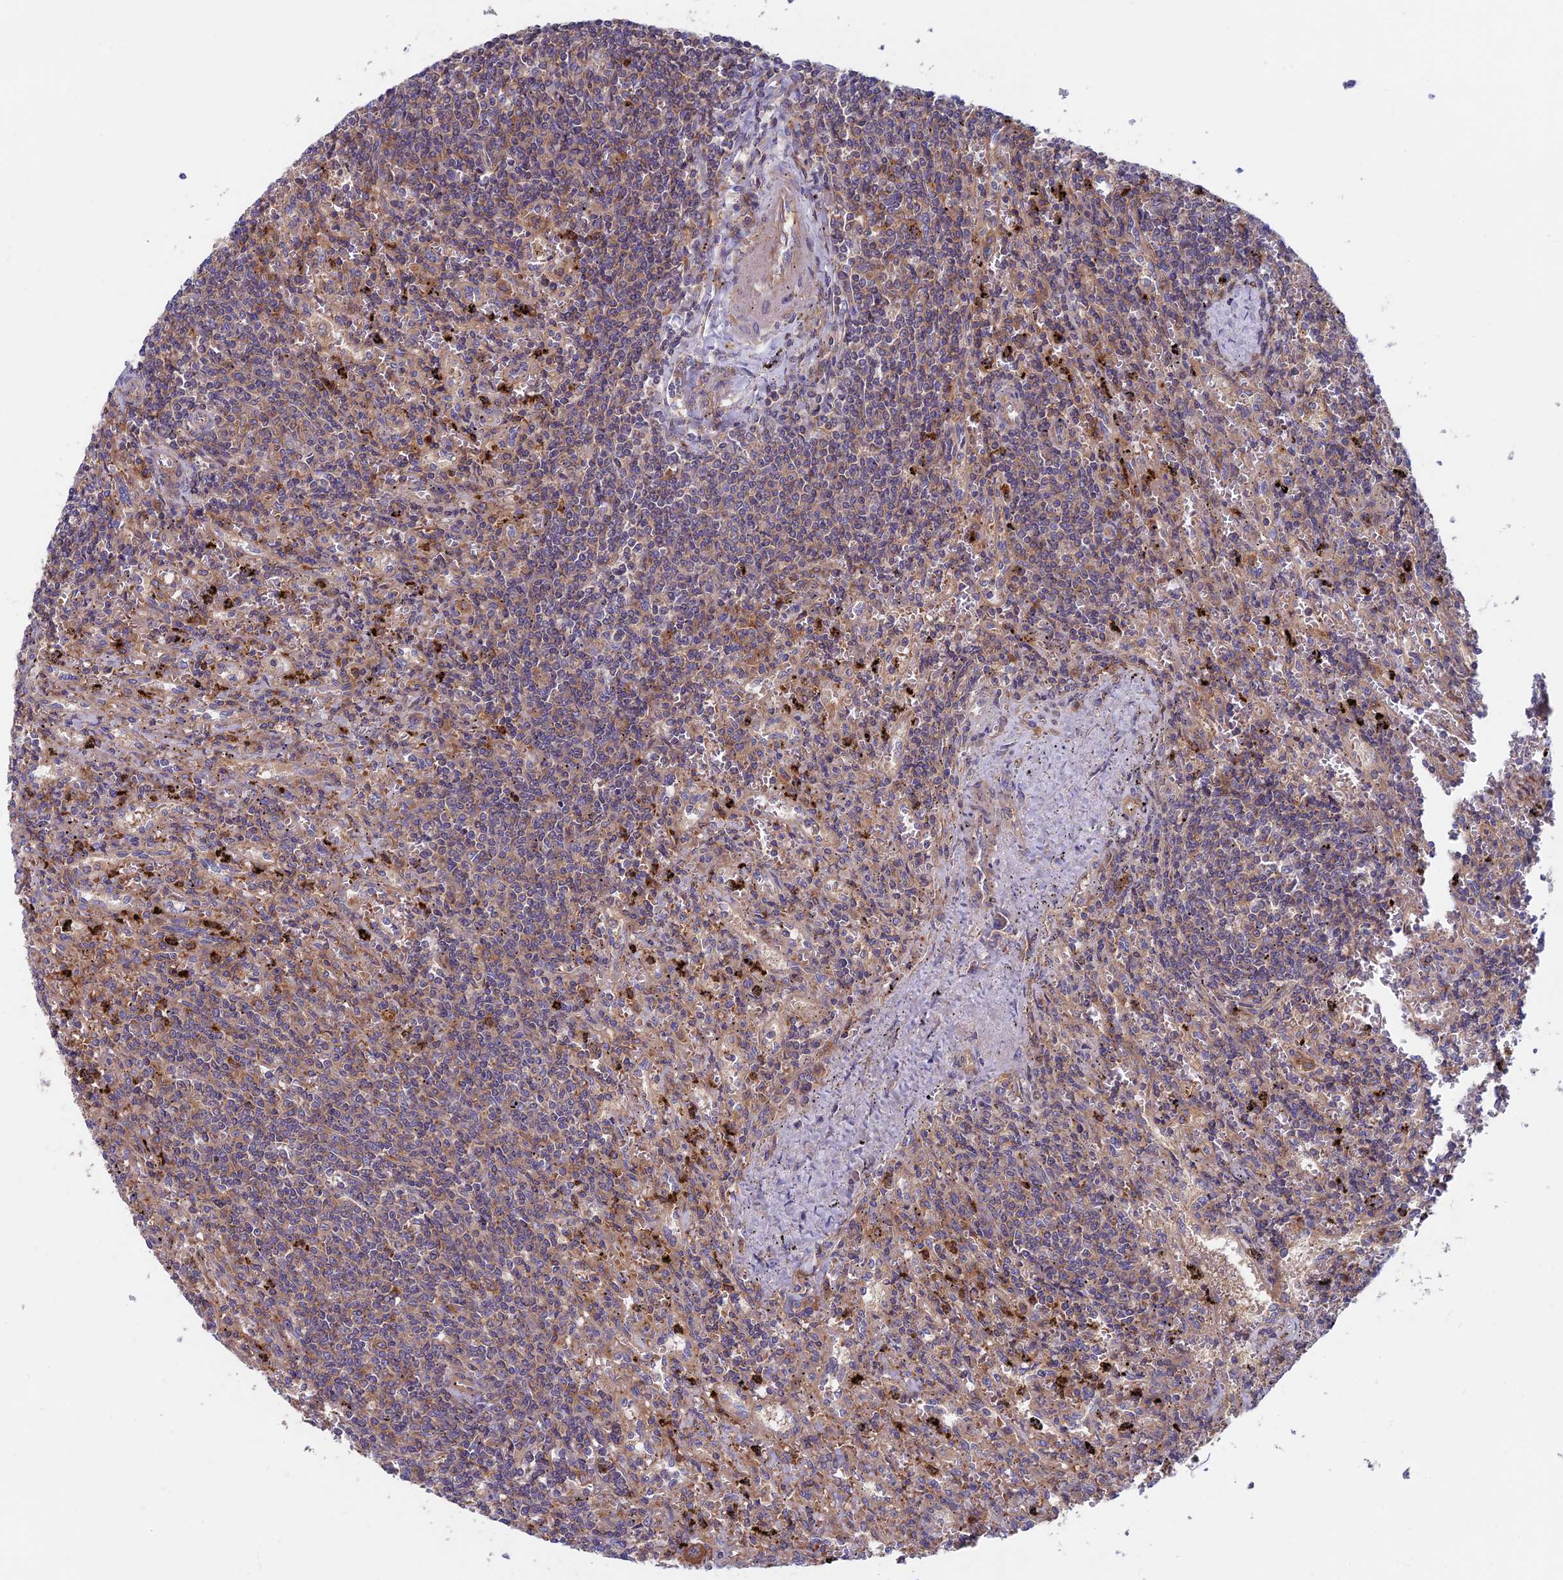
{"staining": {"intensity": "weak", "quantity": "<25%", "location": "cytoplasmic/membranous"}, "tissue": "lymphoma", "cell_type": "Tumor cells", "image_type": "cancer", "snomed": [{"axis": "morphology", "description": "Malignant lymphoma, non-Hodgkin's type, Low grade"}, {"axis": "topography", "description": "Spleen"}], "caption": "Immunohistochemical staining of human lymphoma exhibits no significant expression in tumor cells.", "gene": "DNM1L", "patient": {"sex": "male", "age": 76}}